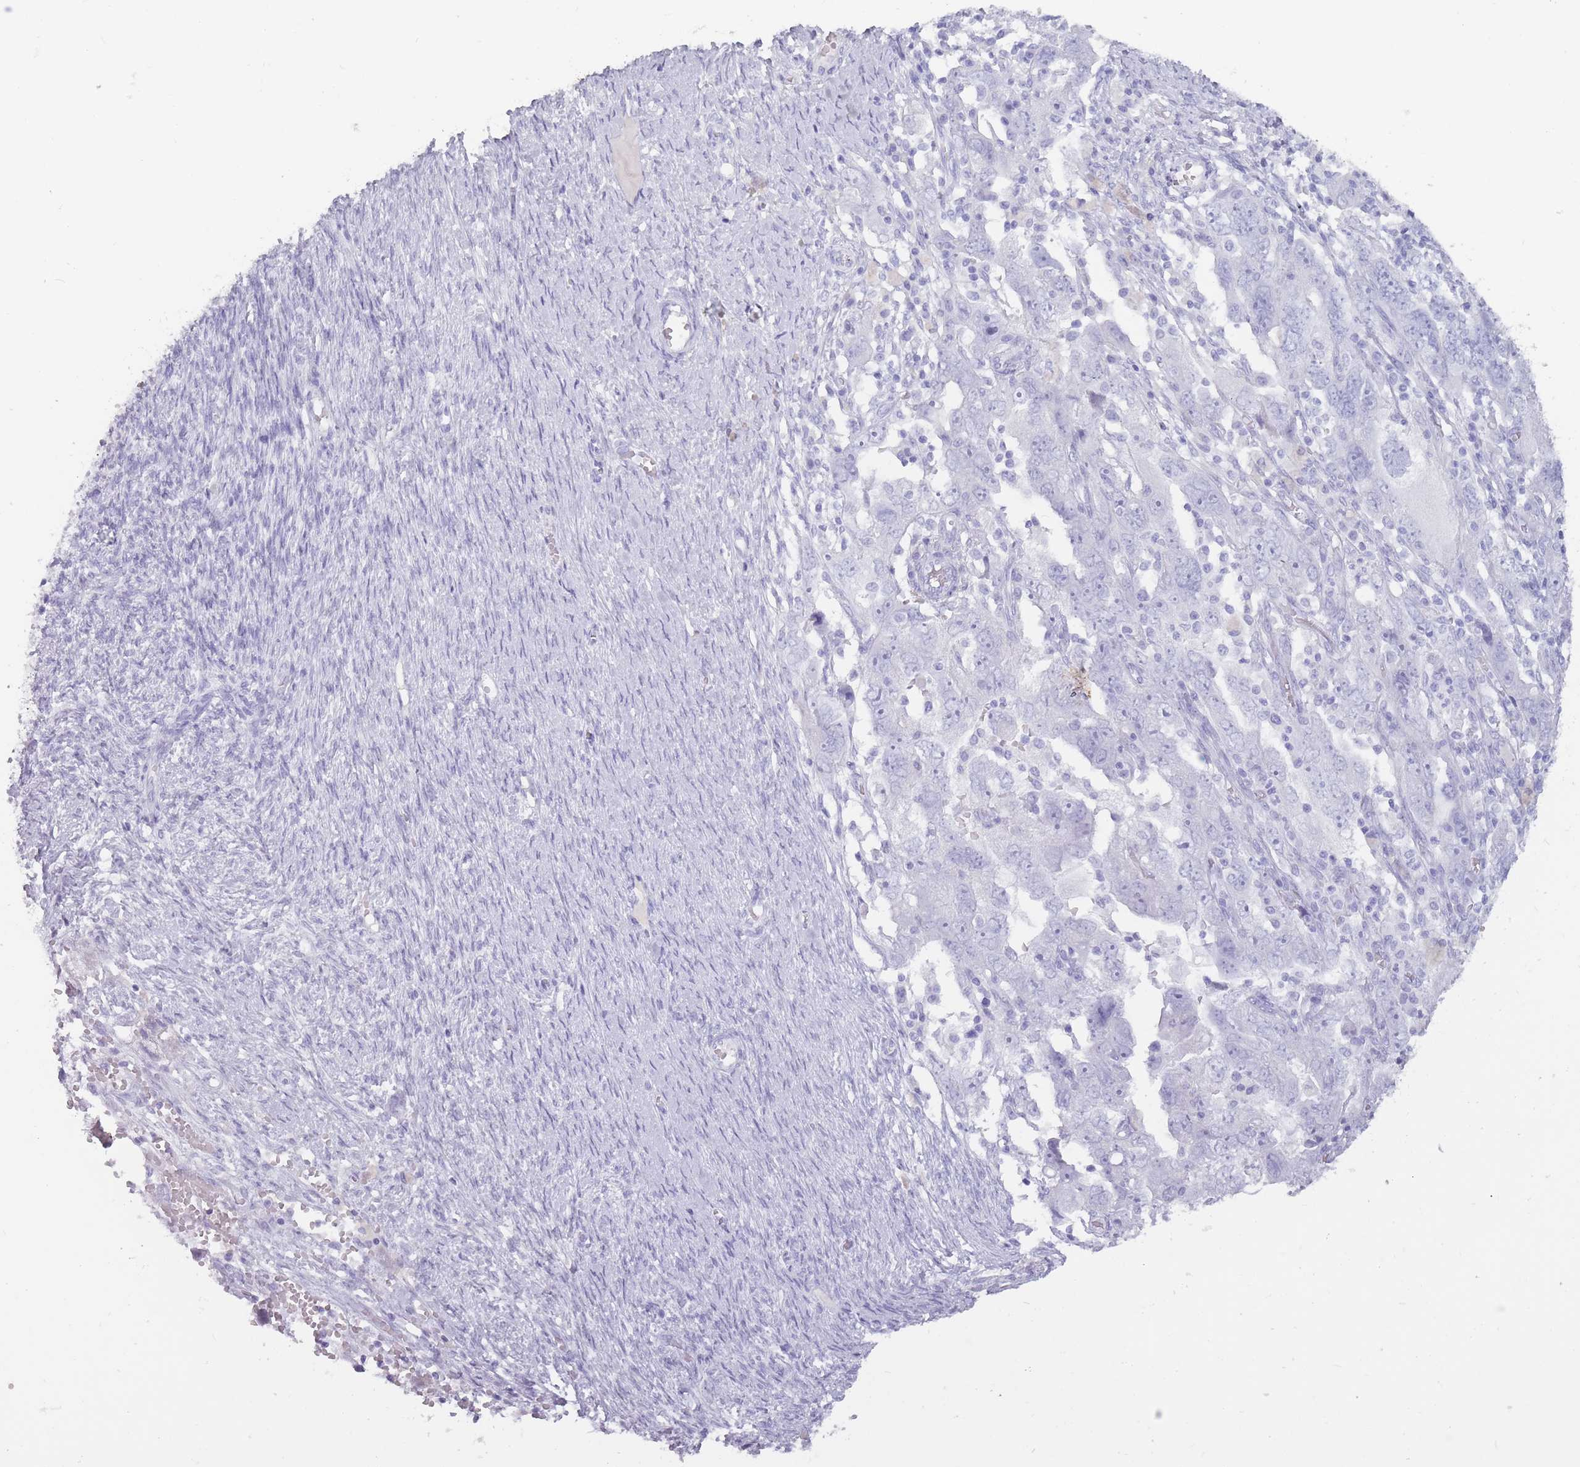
{"staining": {"intensity": "negative", "quantity": "none", "location": "none"}, "tissue": "ovarian cancer", "cell_type": "Tumor cells", "image_type": "cancer", "snomed": [{"axis": "morphology", "description": "Carcinoma, NOS"}, {"axis": "morphology", "description": "Cystadenocarcinoma, serous, NOS"}, {"axis": "topography", "description": "Ovary"}], "caption": "Tumor cells are negative for protein expression in human ovarian cancer (carcinoma).", "gene": "PNMA3", "patient": {"sex": "female", "age": 69}}